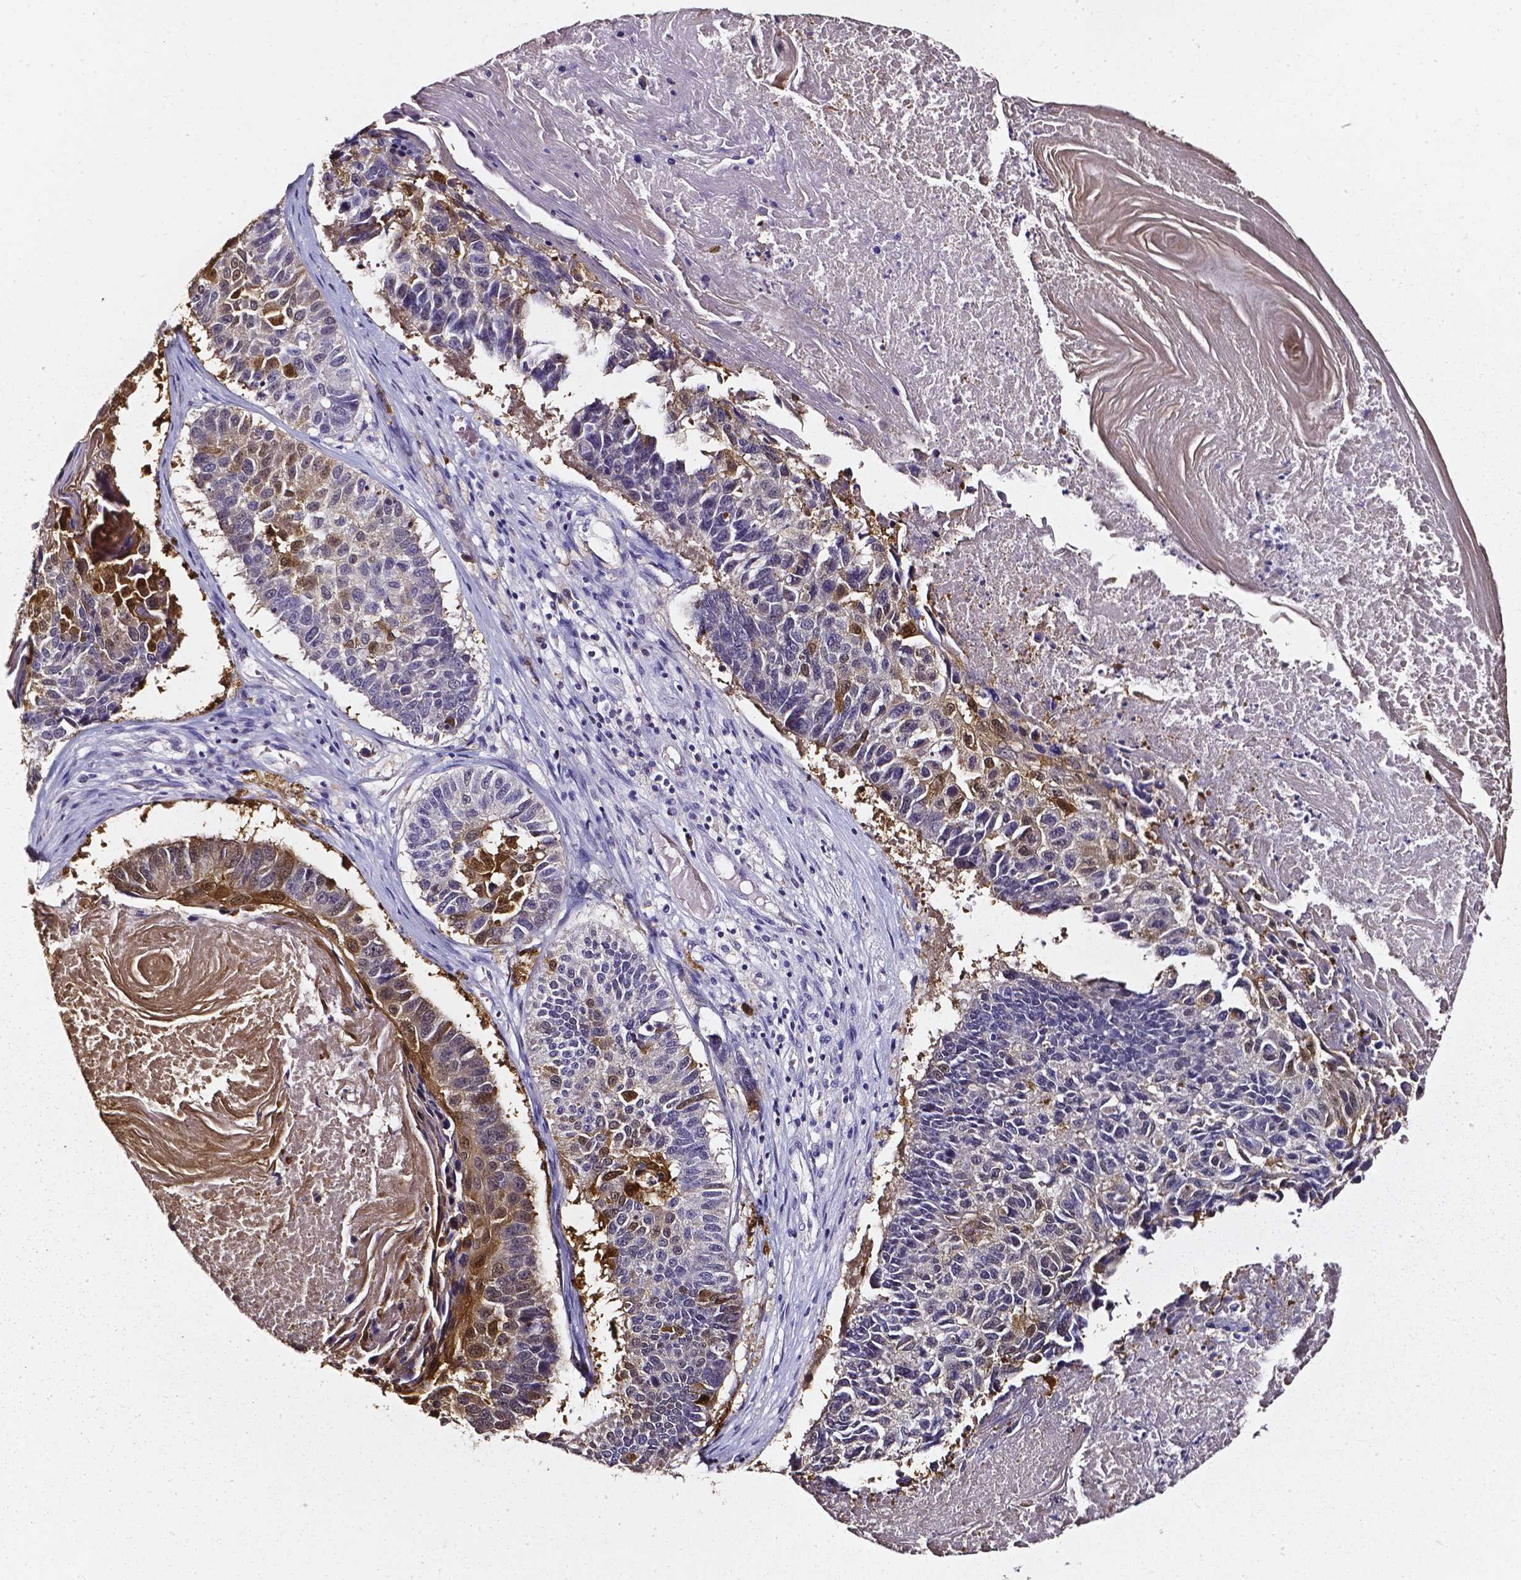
{"staining": {"intensity": "moderate", "quantity": "<25%", "location": "cytoplasmic/membranous,nuclear"}, "tissue": "lung cancer", "cell_type": "Tumor cells", "image_type": "cancer", "snomed": [{"axis": "morphology", "description": "Squamous cell carcinoma, NOS"}, {"axis": "topography", "description": "Lung"}], "caption": "Human squamous cell carcinoma (lung) stained for a protein (brown) displays moderate cytoplasmic/membranous and nuclear positive expression in about <25% of tumor cells.", "gene": "AKR1B10", "patient": {"sex": "male", "age": 73}}